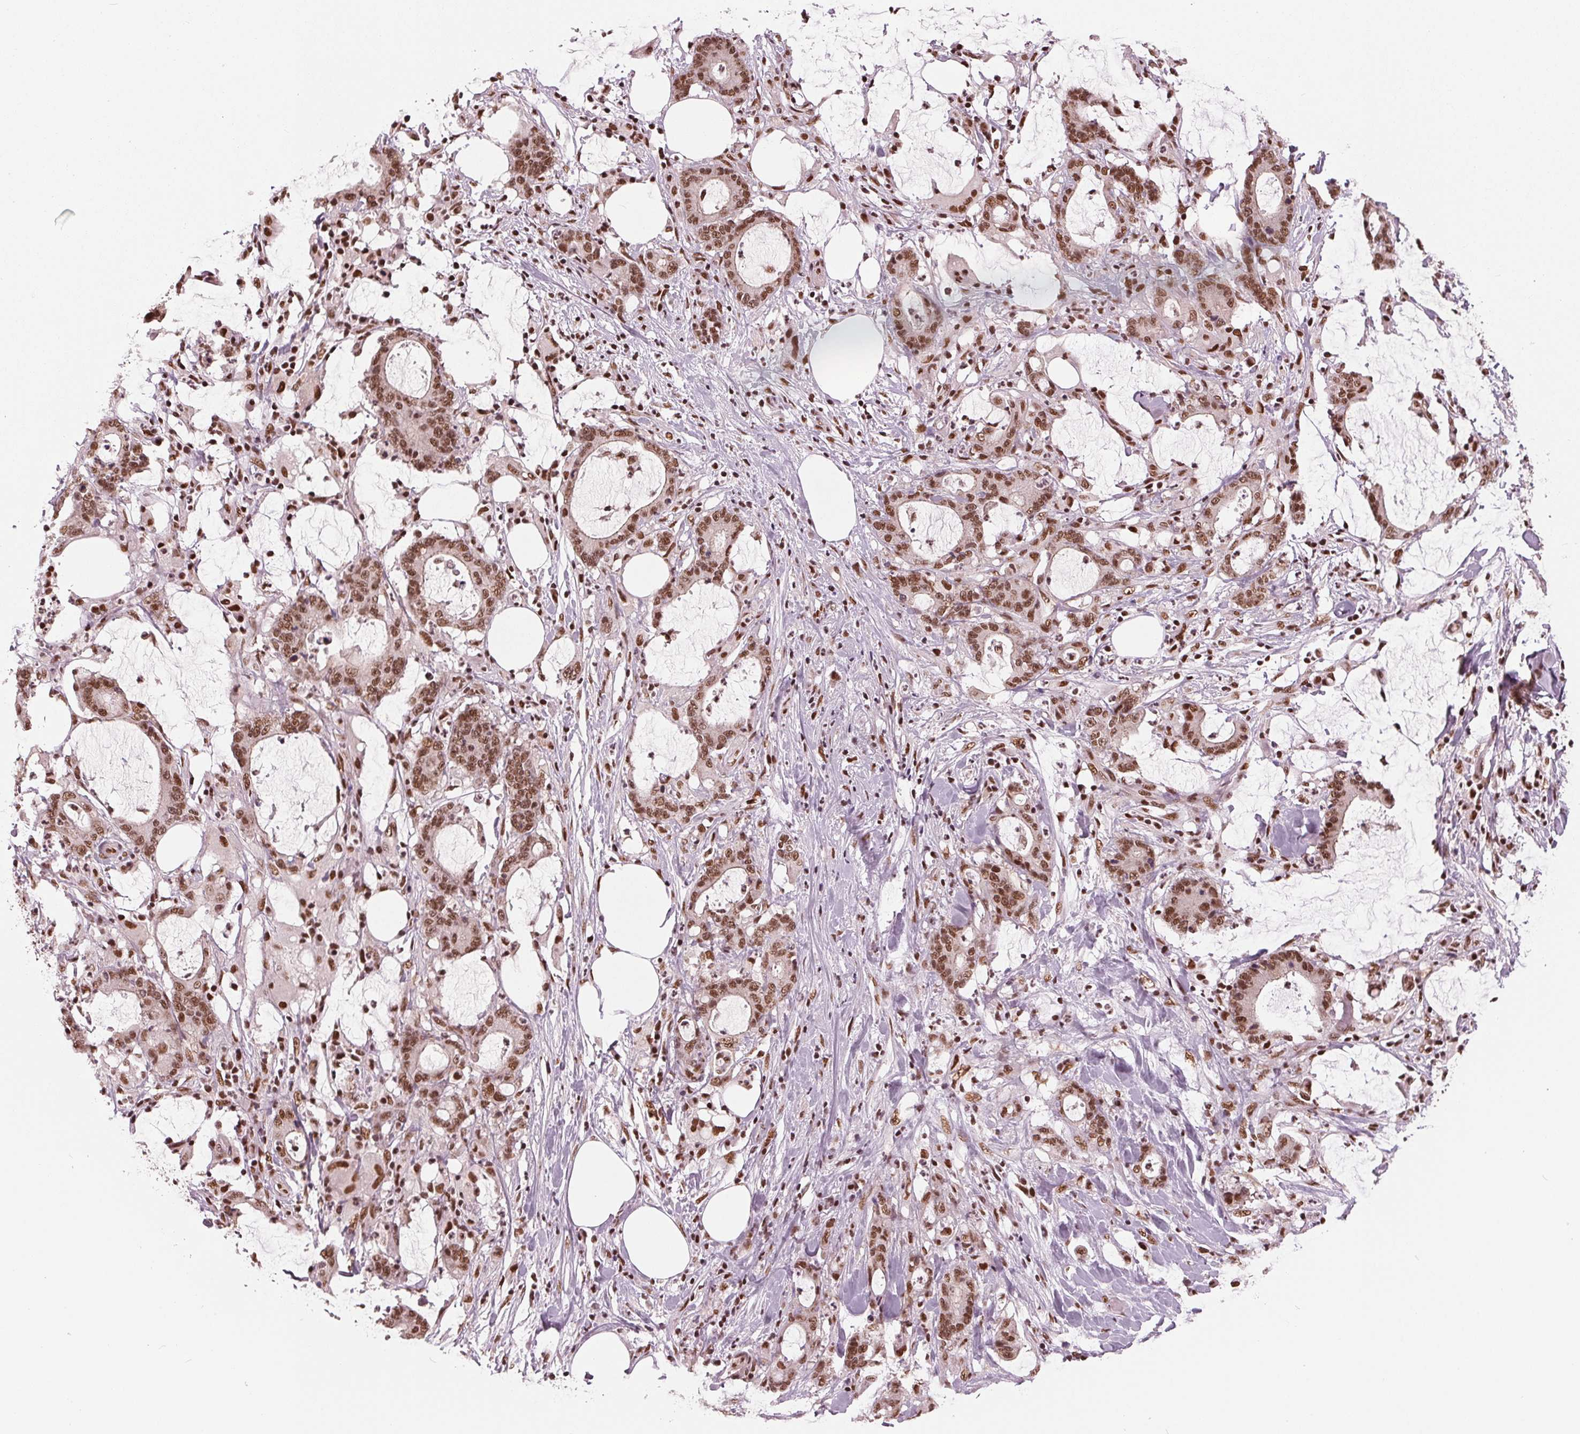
{"staining": {"intensity": "moderate", "quantity": ">75%", "location": "nuclear"}, "tissue": "stomach cancer", "cell_type": "Tumor cells", "image_type": "cancer", "snomed": [{"axis": "morphology", "description": "Adenocarcinoma, NOS"}, {"axis": "topography", "description": "Stomach, upper"}], "caption": "Immunohistochemistry of human adenocarcinoma (stomach) reveals medium levels of moderate nuclear positivity in approximately >75% of tumor cells.", "gene": "LSM2", "patient": {"sex": "male", "age": 68}}